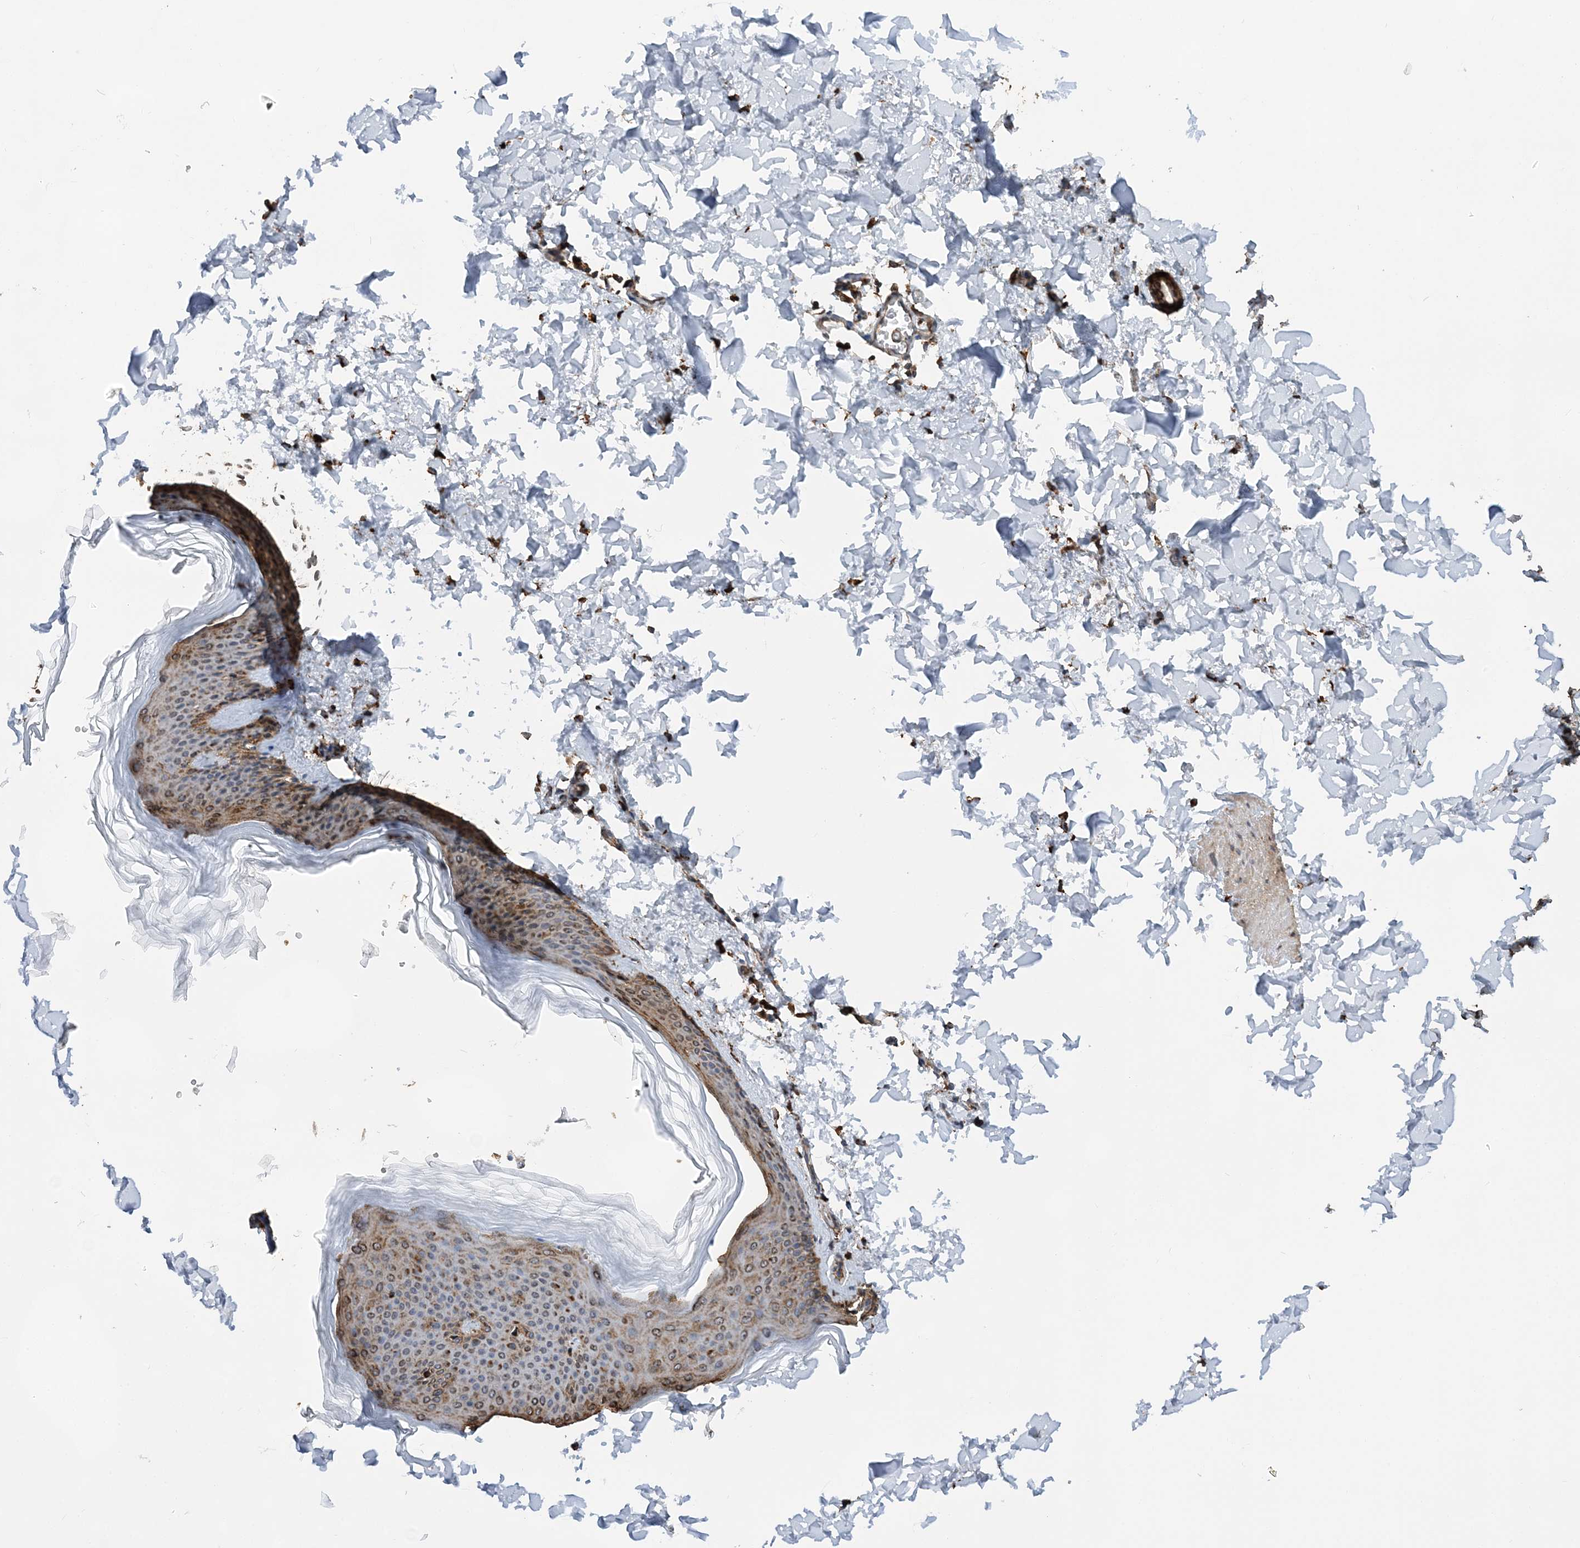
{"staining": {"intensity": "moderate", "quantity": "25%-75%", "location": "cytoplasmic/membranous"}, "tissue": "skin", "cell_type": "Keratinocytes", "image_type": "normal", "snomed": [{"axis": "morphology", "description": "Normal tissue, NOS"}, {"axis": "topography", "description": "Skin"}], "caption": "High-magnification brightfield microscopy of unremarkable skin stained with DAB (brown) and counterstained with hematoxylin (blue). keratinocytes exhibit moderate cytoplasmic/membranous positivity is identified in about25%-75% of cells. Using DAB (brown) and hematoxylin (blue) stains, captured at high magnification using brightfield microscopy.", "gene": "WDR12", "patient": {"sex": "female", "age": 27}}